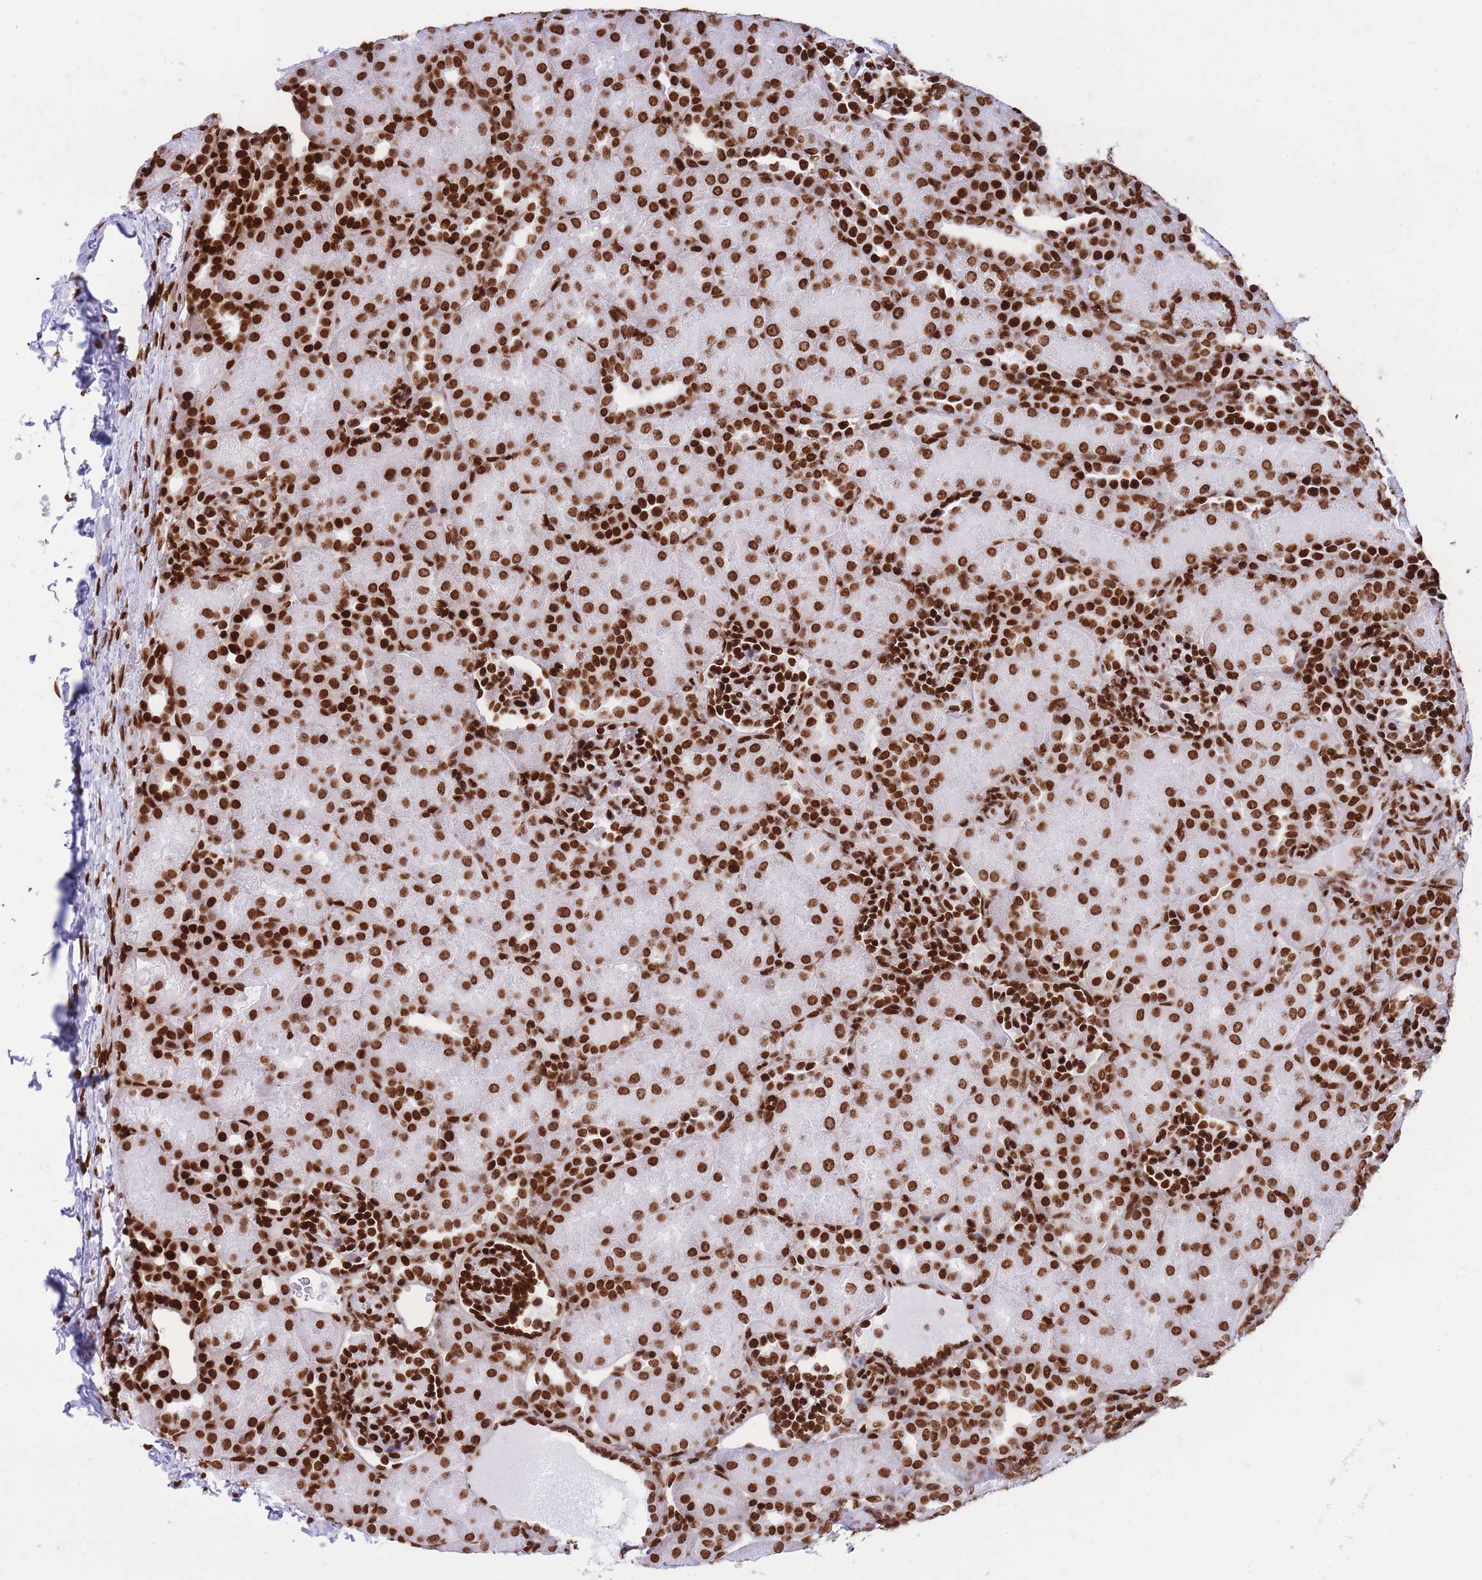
{"staining": {"intensity": "strong", "quantity": ">75%", "location": "nuclear"}, "tissue": "kidney", "cell_type": "Cells in glomeruli", "image_type": "normal", "snomed": [{"axis": "morphology", "description": "Normal tissue, NOS"}, {"axis": "topography", "description": "Kidney"}], "caption": "The micrograph shows staining of benign kidney, revealing strong nuclear protein expression (brown color) within cells in glomeruli.", "gene": "H2BC10", "patient": {"sex": "male", "age": 1}}